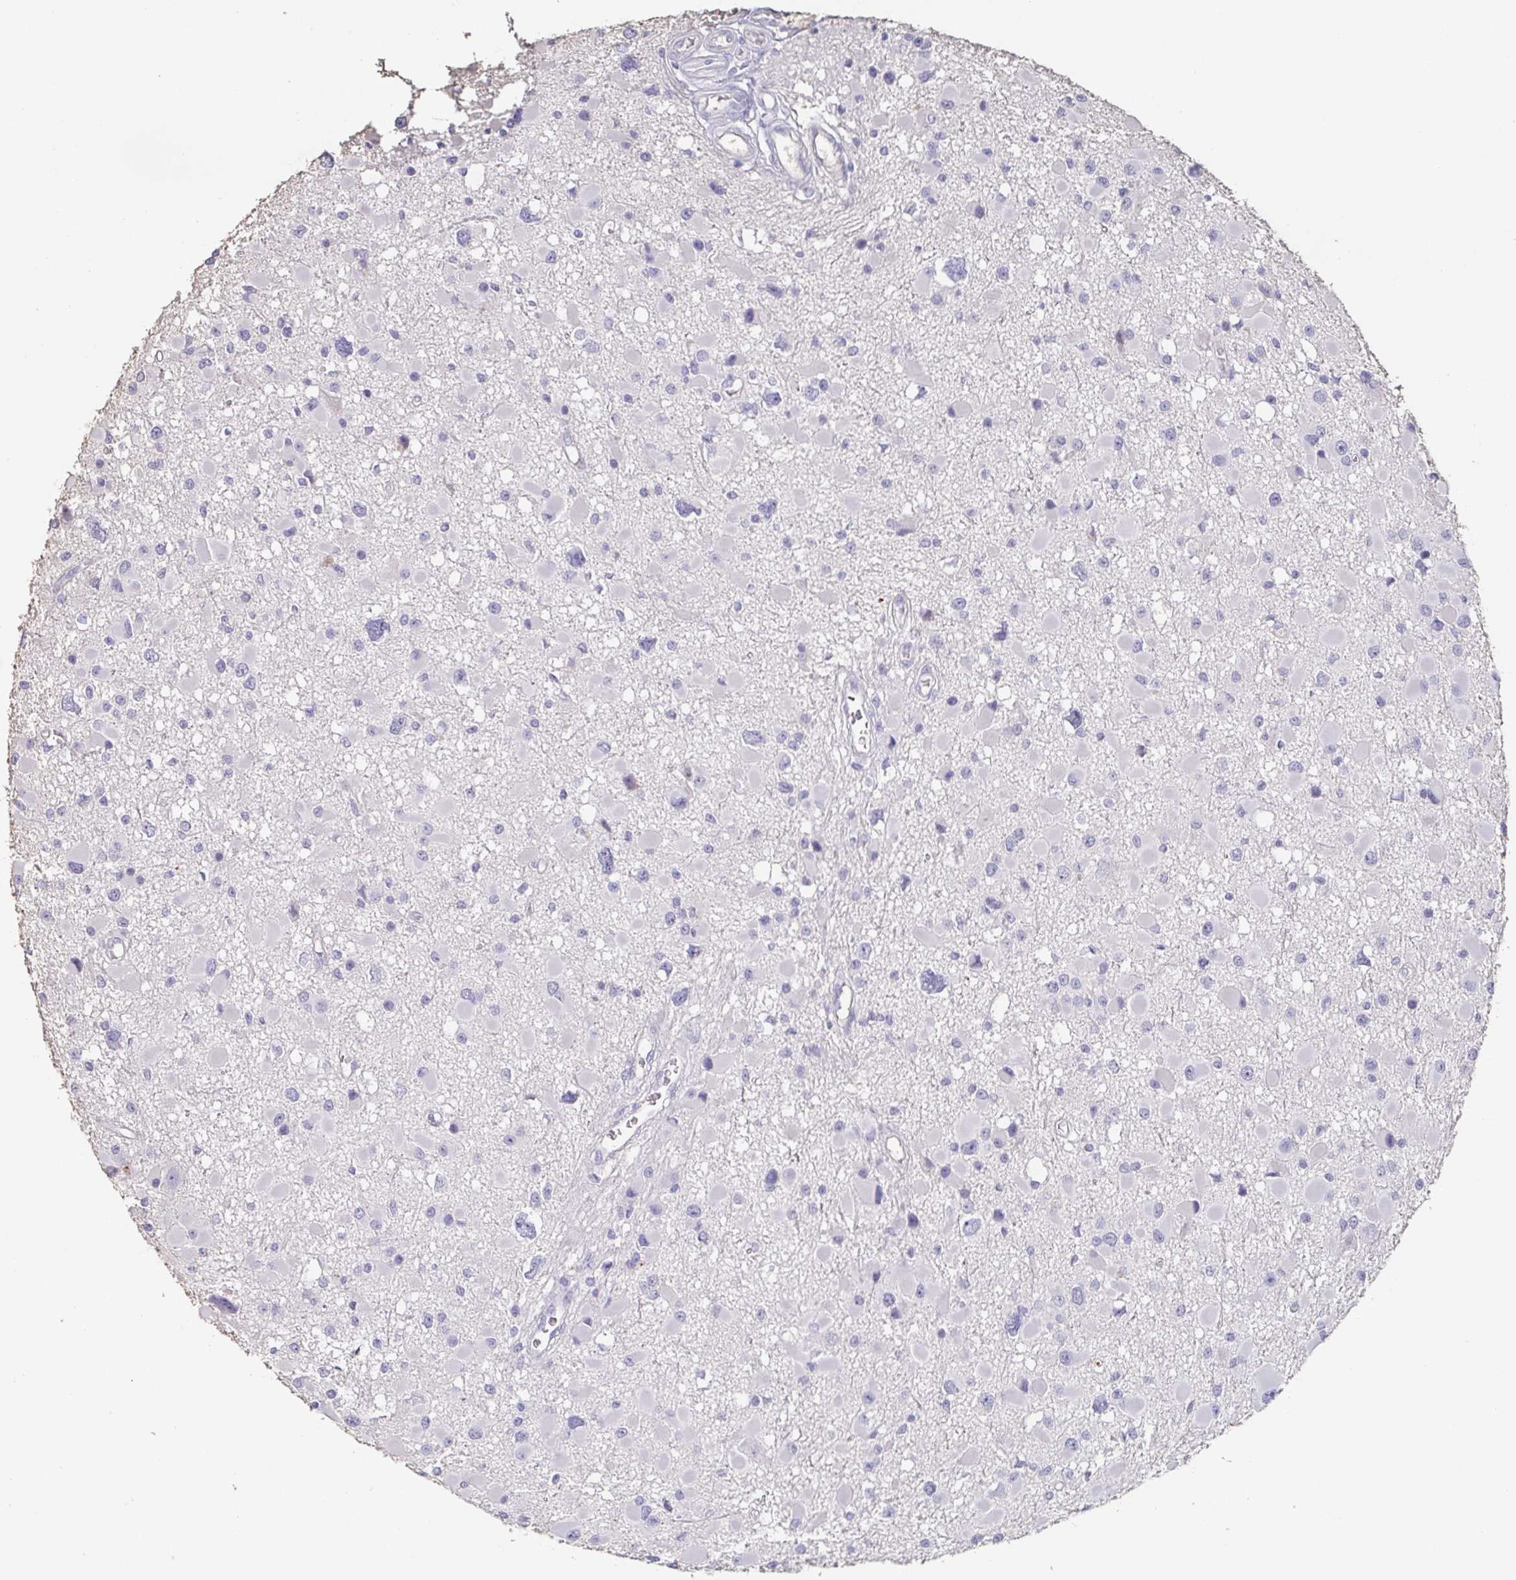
{"staining": {"intensity": "negative", "quantity": "none", "location": "none"}, "tissue": "glioma", "cell_type": "Tumor cells", "image_type": "cancer", "snomed": [{"axis": "morphology", "description": "Glioma, malignant, High grade"}, {"axis": "topography", "description": "Brain"}], "caption": "The photomicrograph shows no significant staining in tumor cells of glioma.", "gene": "BPIFA2", "patient": {"sex": "male", "age": 54}}